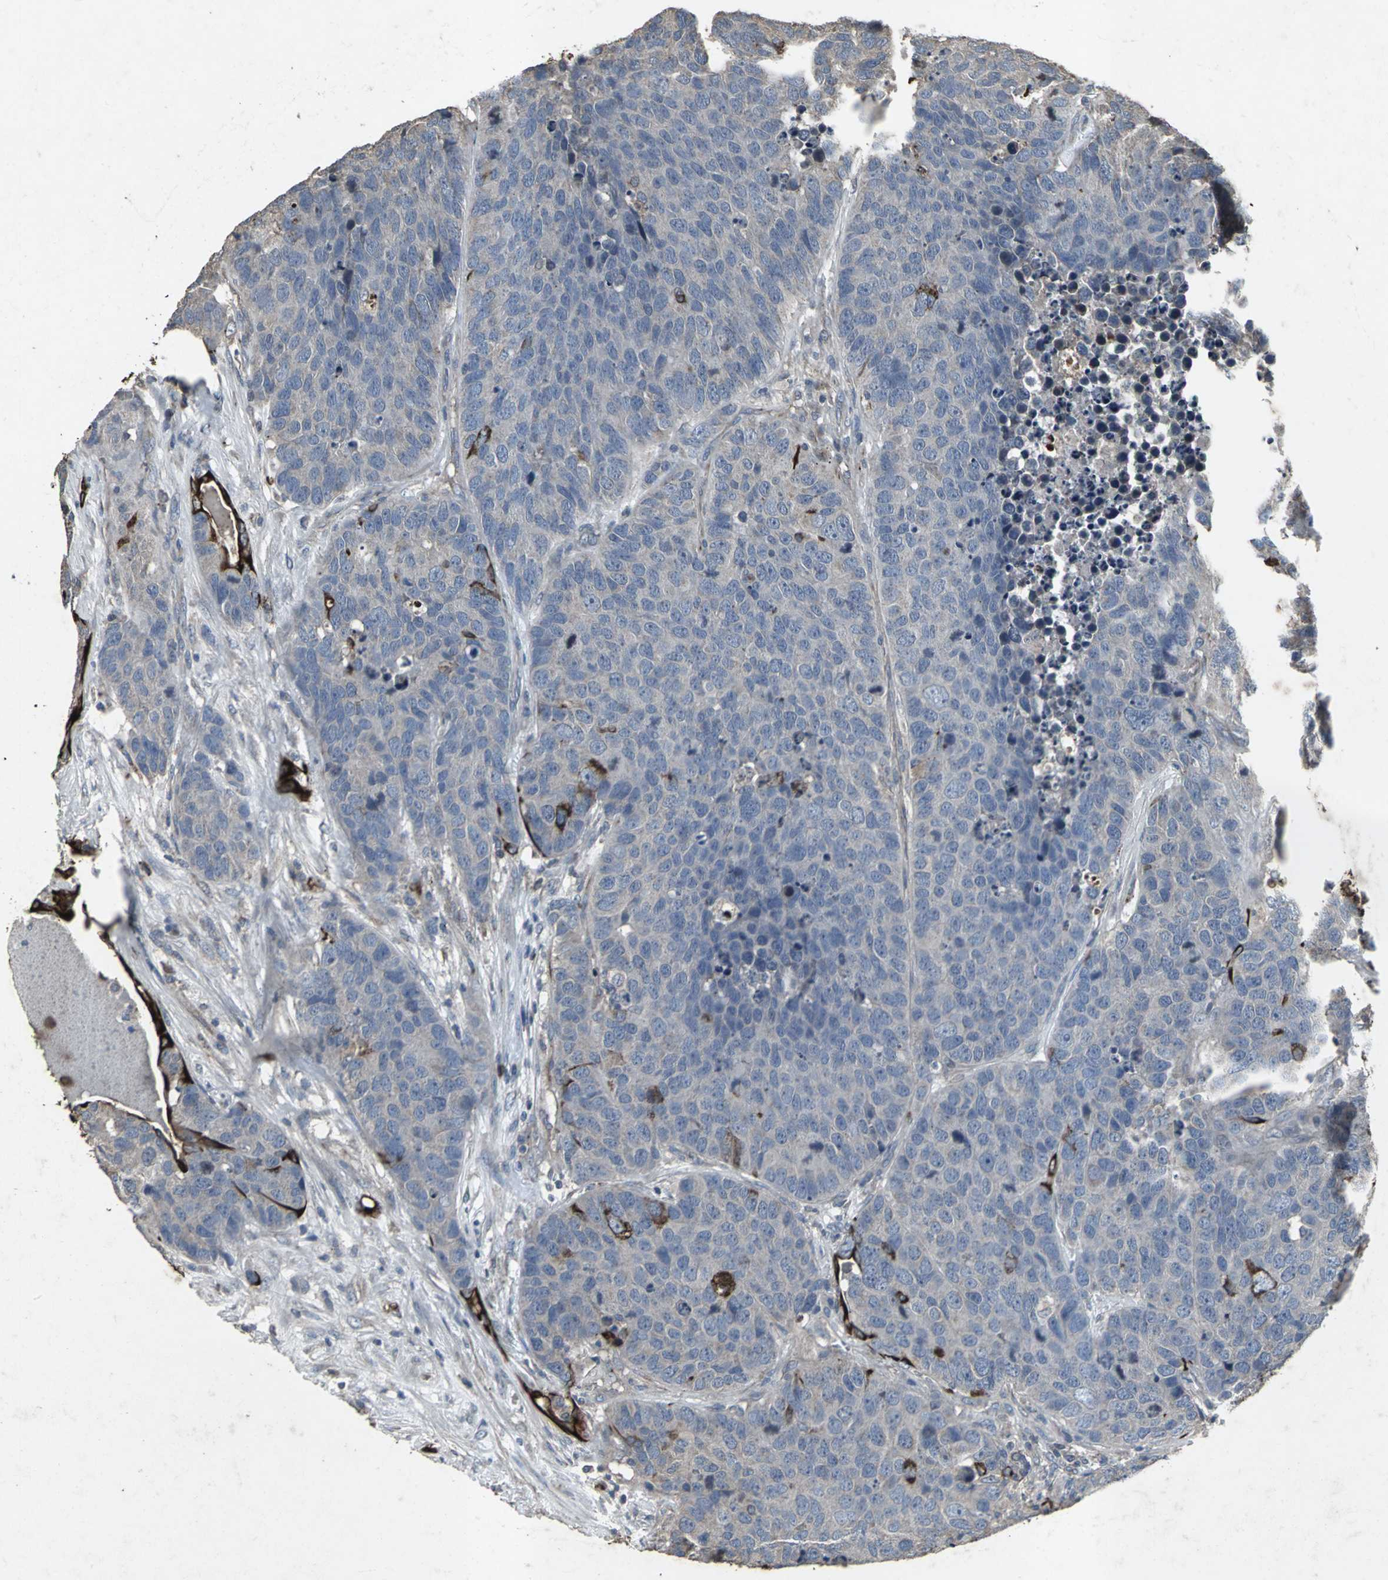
{"staining": {"intensity": "strong", "quantity": "<25%", "location": "cytoplasmic/membranous"}, "tissue": "carcinoid", "cell_type": "Tumor cells", "image_type": "cancer", "snomed": [{"axis": "morphology", "description": "Carcinoid, malignant, NOS"}, {"axis": "topography", "description": "Lung"}], "caption": "Approximately <25% of tumor cells in malignant carcinoid reveal strong cytoplasmic/membranous protein expression as visualized by brown immunohistochemical staining.", "gene": "CCR9", "patient": {"sex": "male", "age": 60}}